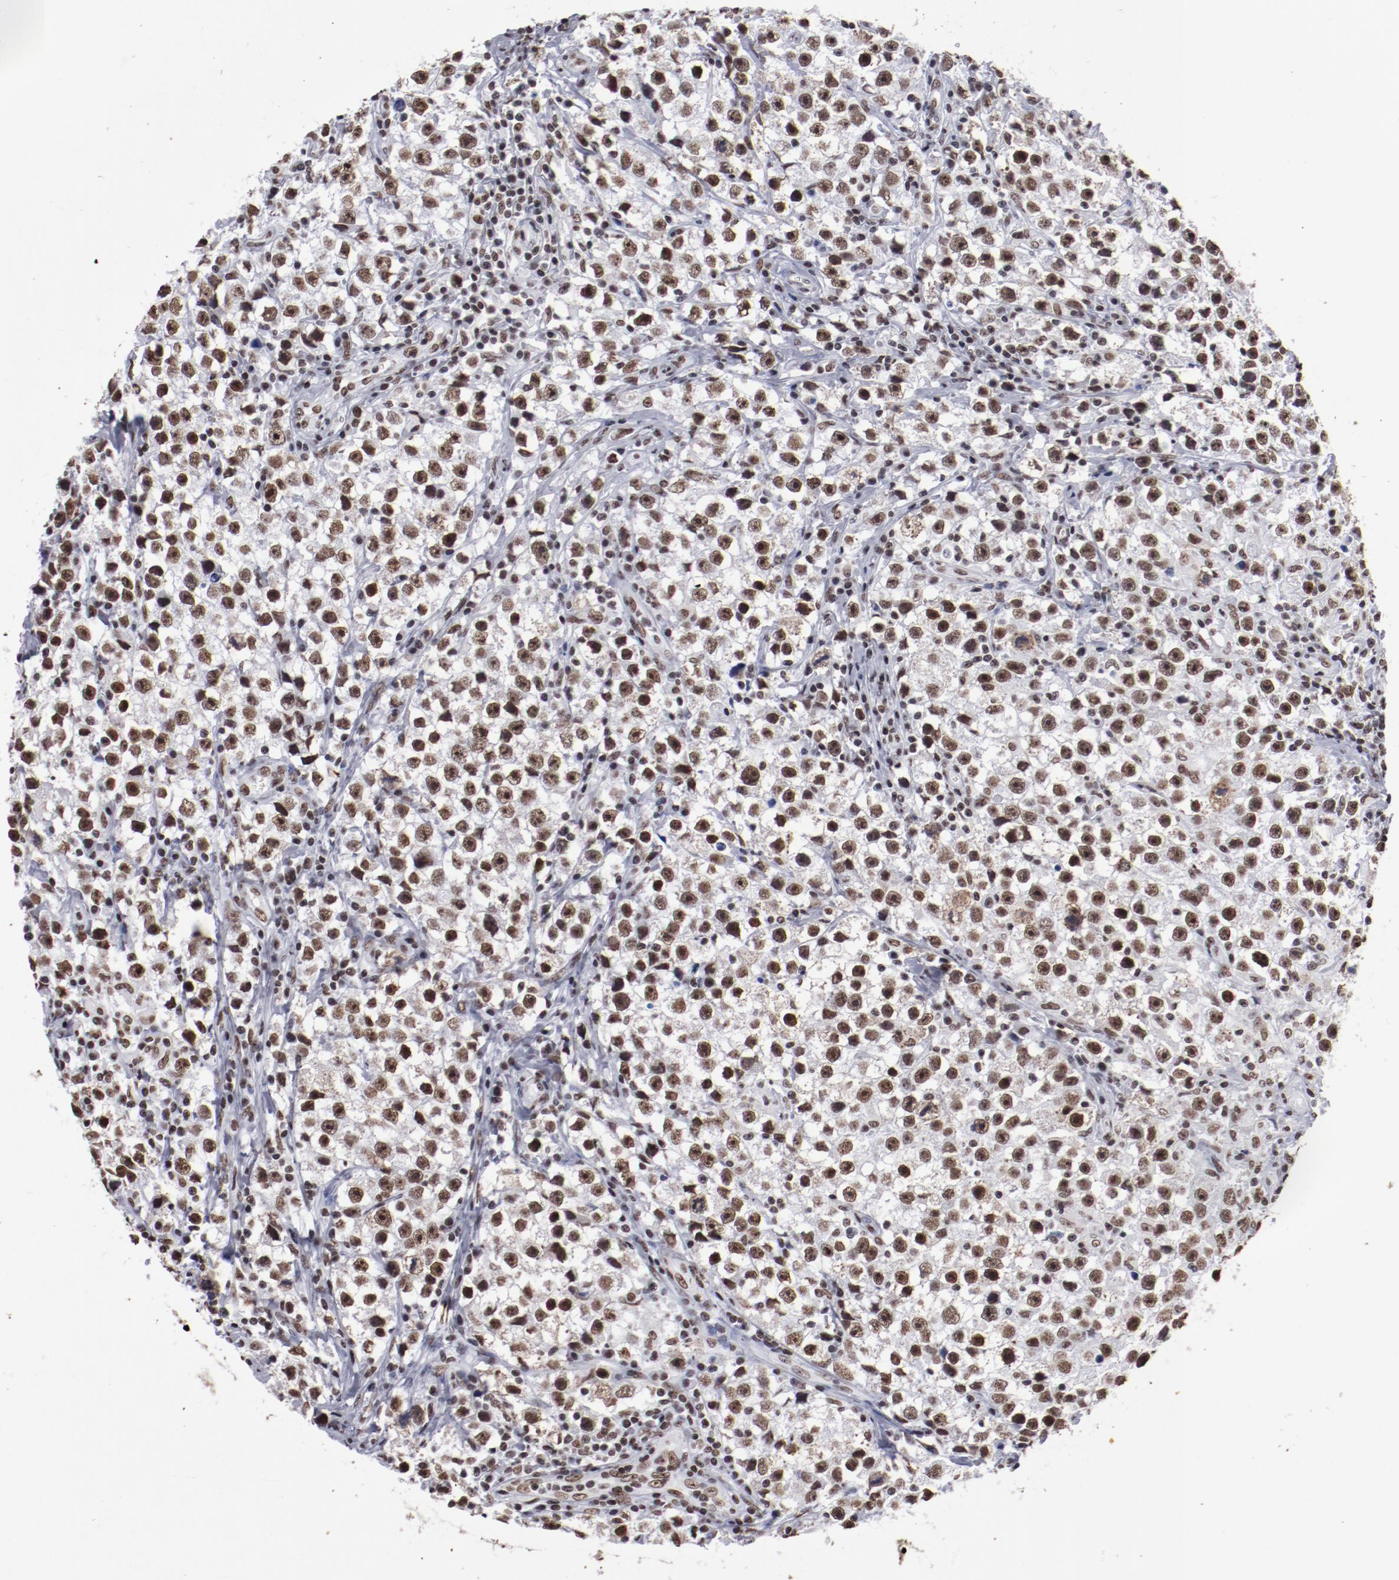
{"staining": {"intensity": "strong", "quantity": ">75%", "location": "nuclear"}, "tissue": "testis cancer", "cell_type": "Tumor cells", "image_type": "cancer", "snomed": [{"axis": "morphology", "description": "Seminoma, NOS"}, {"axis": "topography", "description": "Testis"}], "caption": "Testis cancer stained for a protein (brown) displays strong nuclear positive expression in approximately >75% of tumor cells.", "gene": "HNRNPA2B1", "patient": {"sex": "male", "age": 35}}